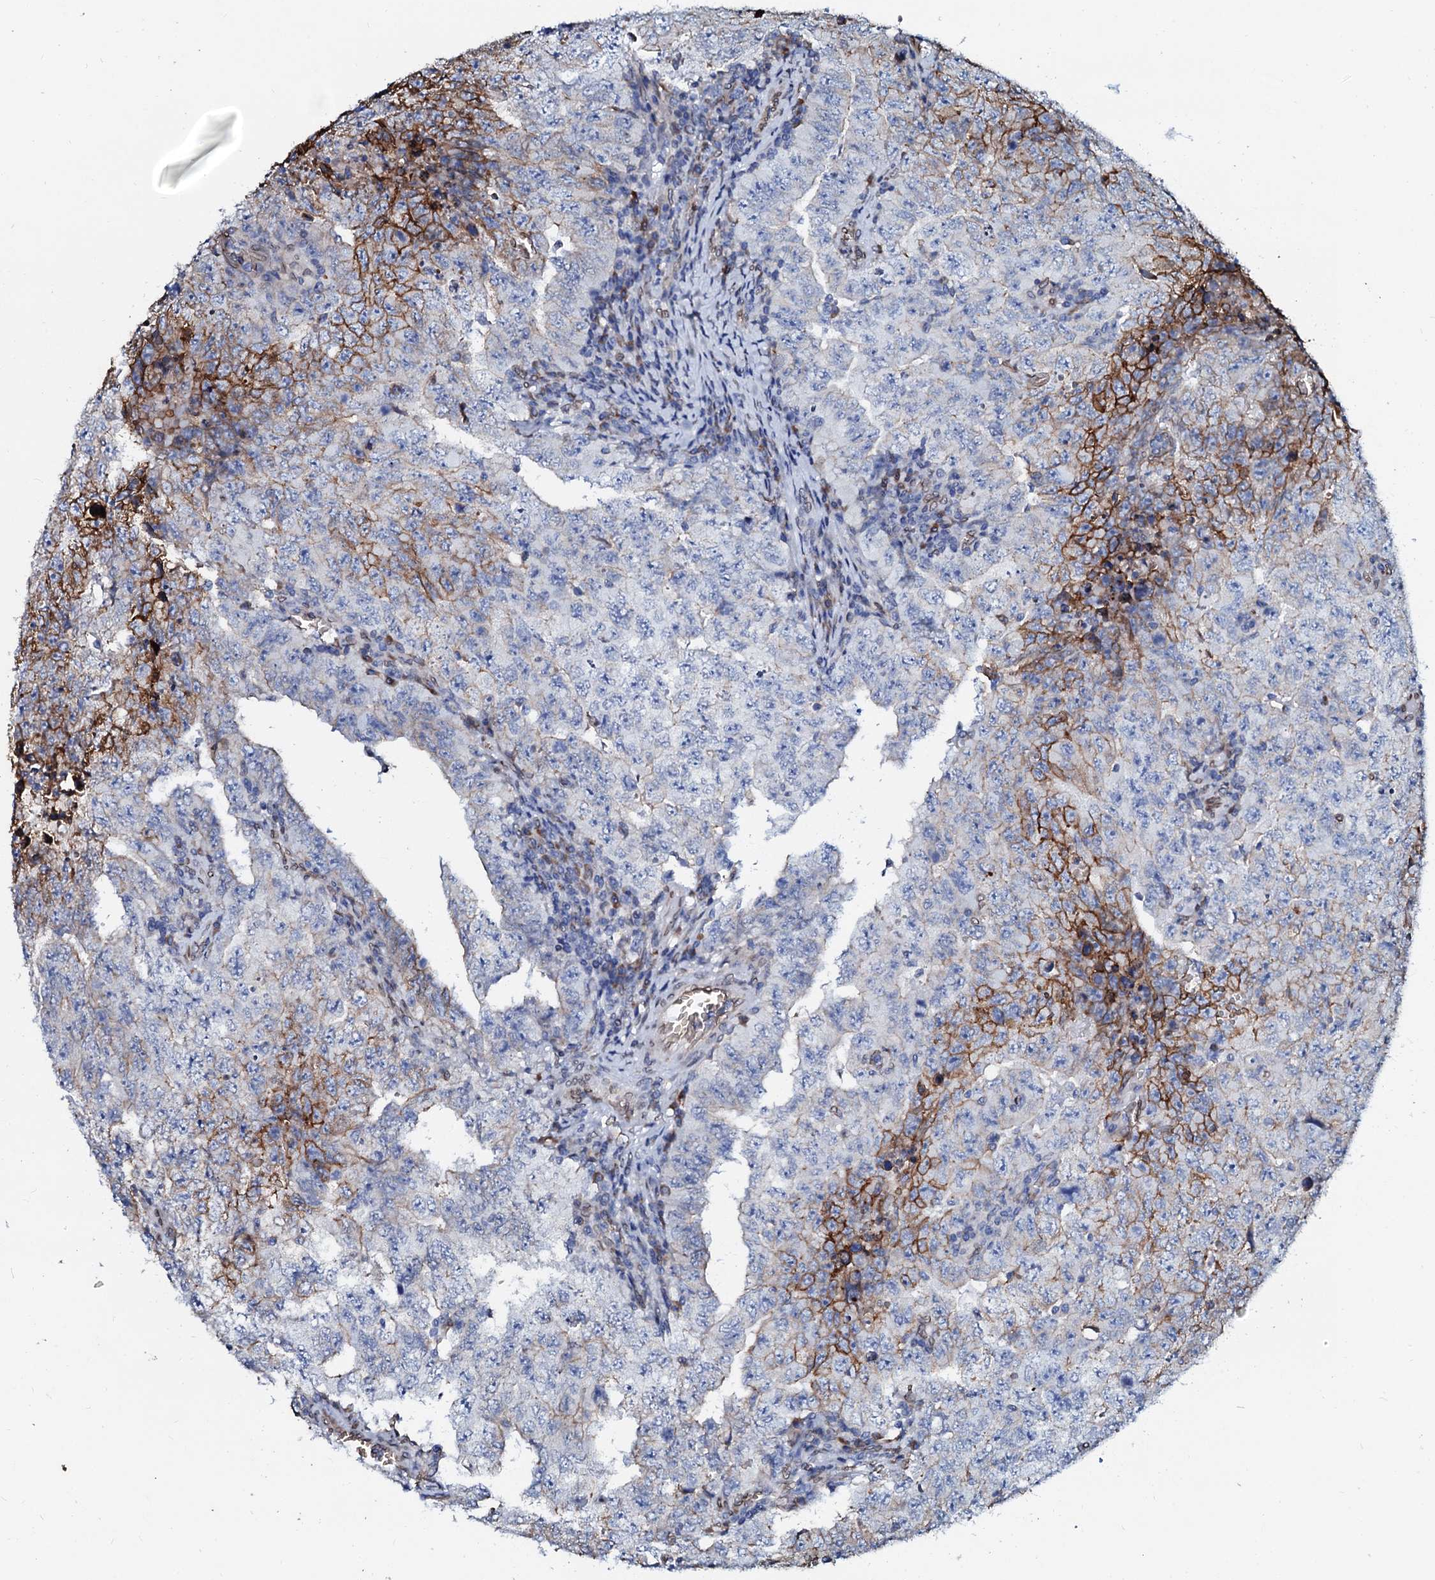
{"staining": {"intensity": "moderate", "quantity": "<25%", "location": "cytoplasmic/membranous"}, "tissue": "testis cancer", "cell_type": "Tumor cells", "image_type": "cancer", "snomed": [{"axis": "morphology", "description": "Carcinoma, Embryonal, NOS"}, {"axis": "topography", "description": "Testis"}], "caption": "Moderate cytoplasmic/membranous positivity for a protein is present in about <25% of tumor cells of testis embryonal carcinoma using immunohistochemistry (IHC).", "gene": "NRP2", "patient": {"sex": "male", "age": 26}}